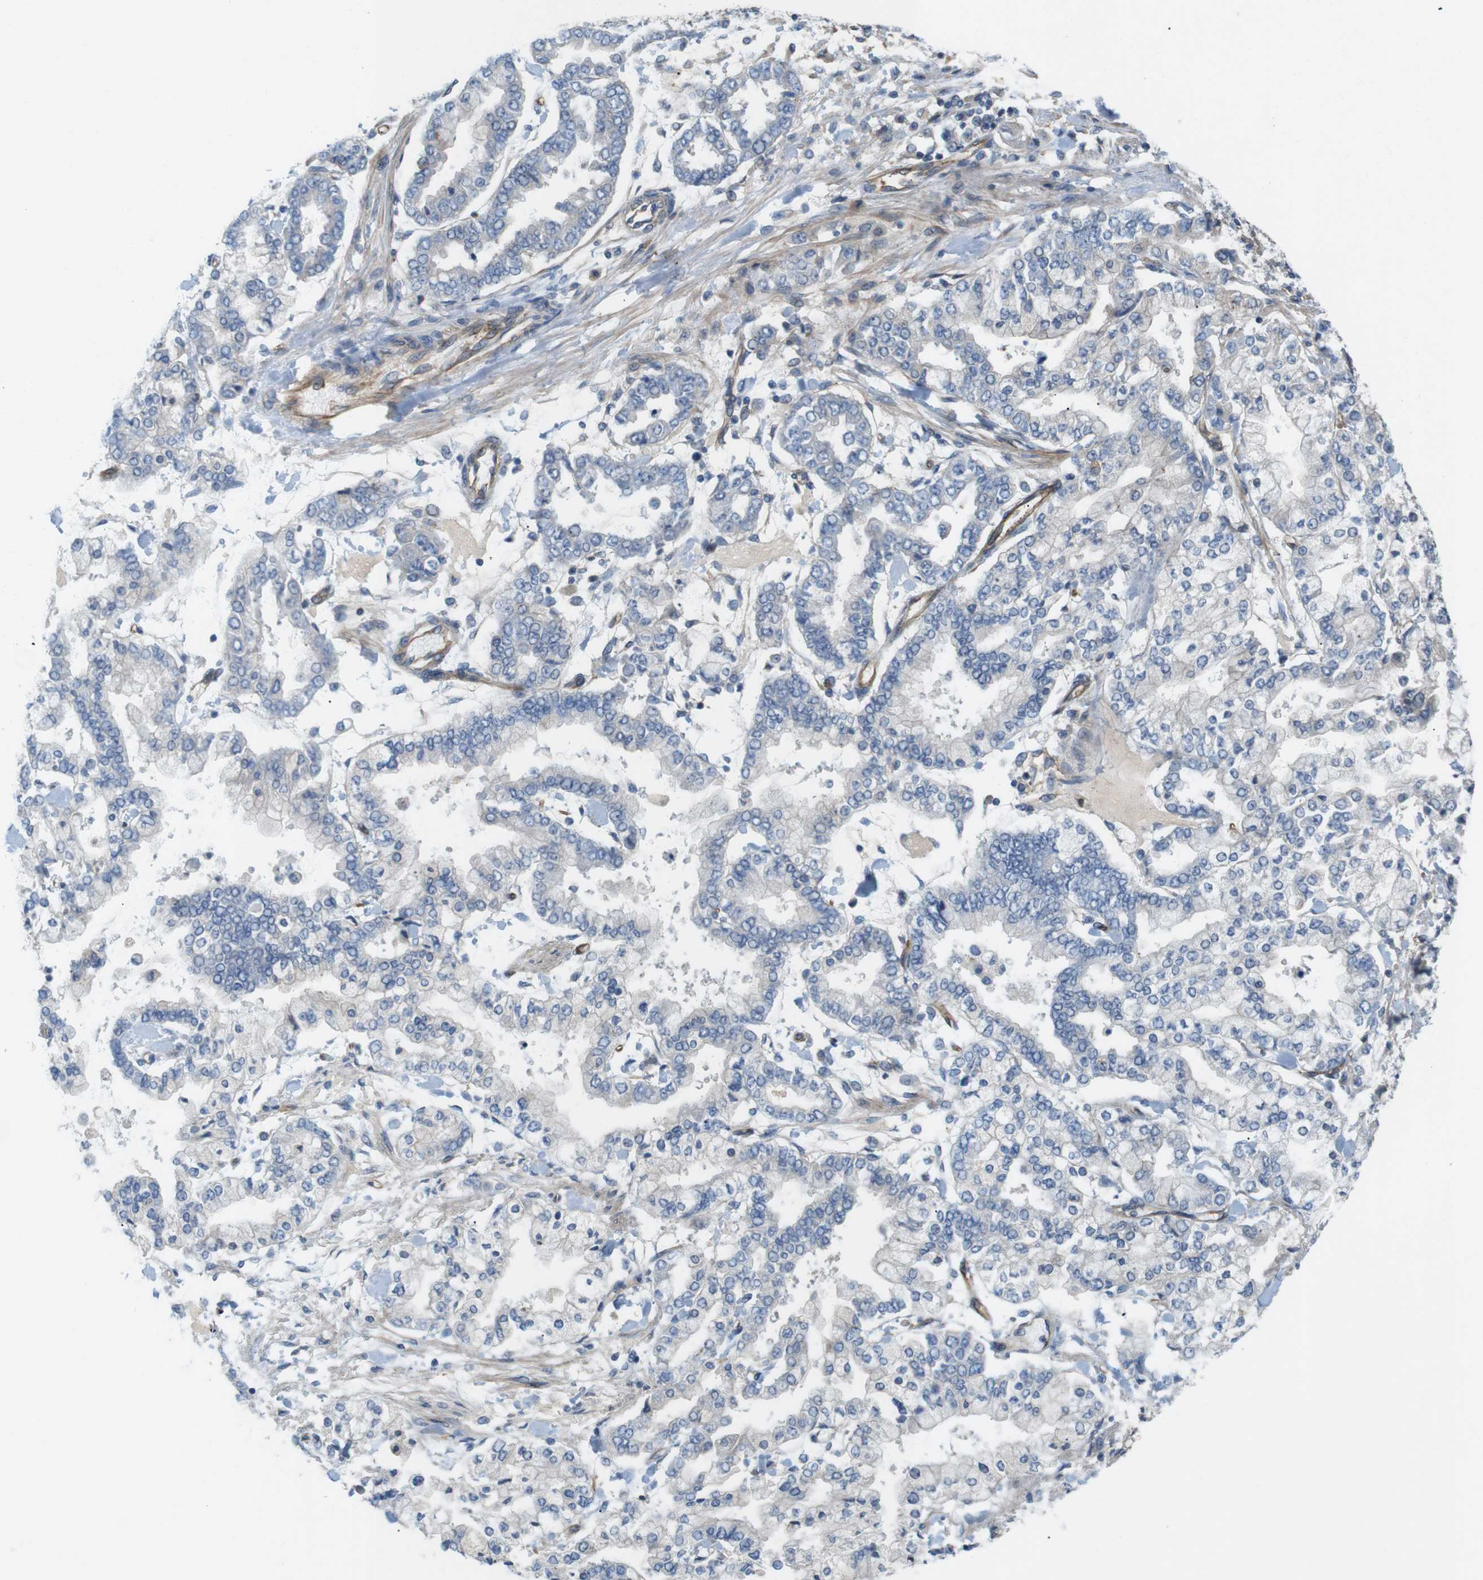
{"staining": {"intensity": "negative", "quantity": "none", "location": "none"}, "tissue": "stomach cancer", "cell_type": "Tumor cells", "image_type": "cancer", "snomed": [{"axis": "morphology", "description": "Normal tissue, NOS"}, {"axis": "morphology", "description": "Adenocarcinoma, NOS"}, {"axis": "topography", "description": "Stomach, upper"}, {"axis": "topography", "description": "Stomach"}], "caption": "High magnification brightfield microscopy of stomach adenocarcinoma stained with DAB (3,3'-diaminobenzidine) (brown) and counterstained with hematoxylin (blue): tumor cells show no significant expression. Brightfield microscopy of immunohistochemistry stained with DAB (3,3'-diaminobenzidine) (brown) and hematoxylin (blue), captured at high magnification.", "gene": "BVES", "patient": {"sex": "male", "age": 76}}